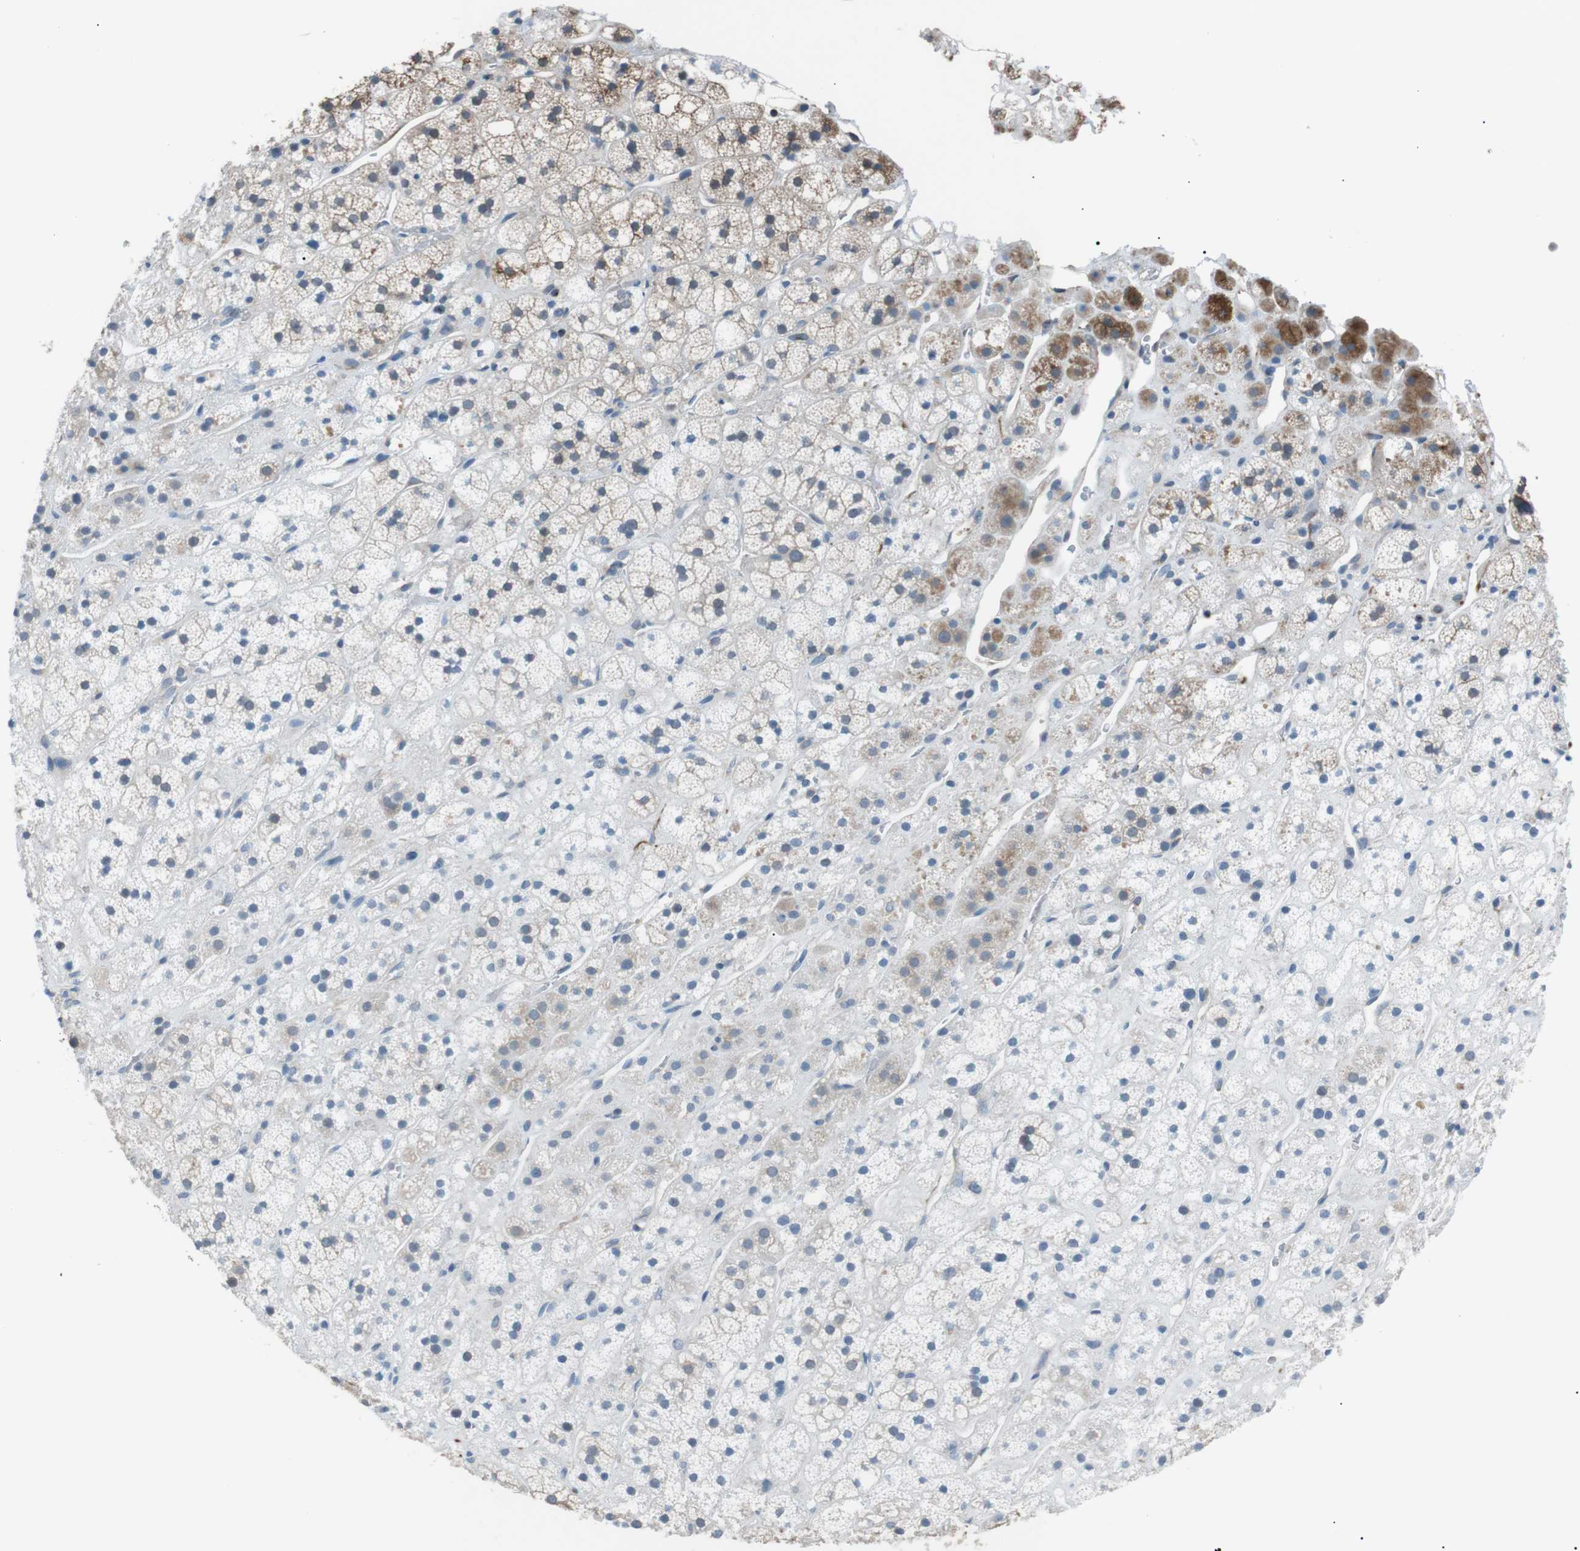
{"staining": {"intensity": "moderate", "quantity": "<25%", "location": "cytoplasmic/membranous"}, "tissue": "adrenal gland", "cell_type": "Glandular cells", "image_type": "normal", "snomed": [{"axis": "morphology", "description": "Normal tissue, NOS"}, {"axis": "topography", "description": "Adrenal gland"}], "caption": "Adrenal gland stained with DAB (3,3'-diaminobenzidine) immunohistochemistry (IHC) exhibits low levels of moderate cytoplasmic/membranous positivity in approximately <25% of glandular cells. Using DAB (3,3'-diaminobenzidine) (brown) and hematoxylin (blue) stains, captured at high magnification using brightfield microscopy.", "gene": "CDH26", "patient": {"sex": "male", "age": 56}}